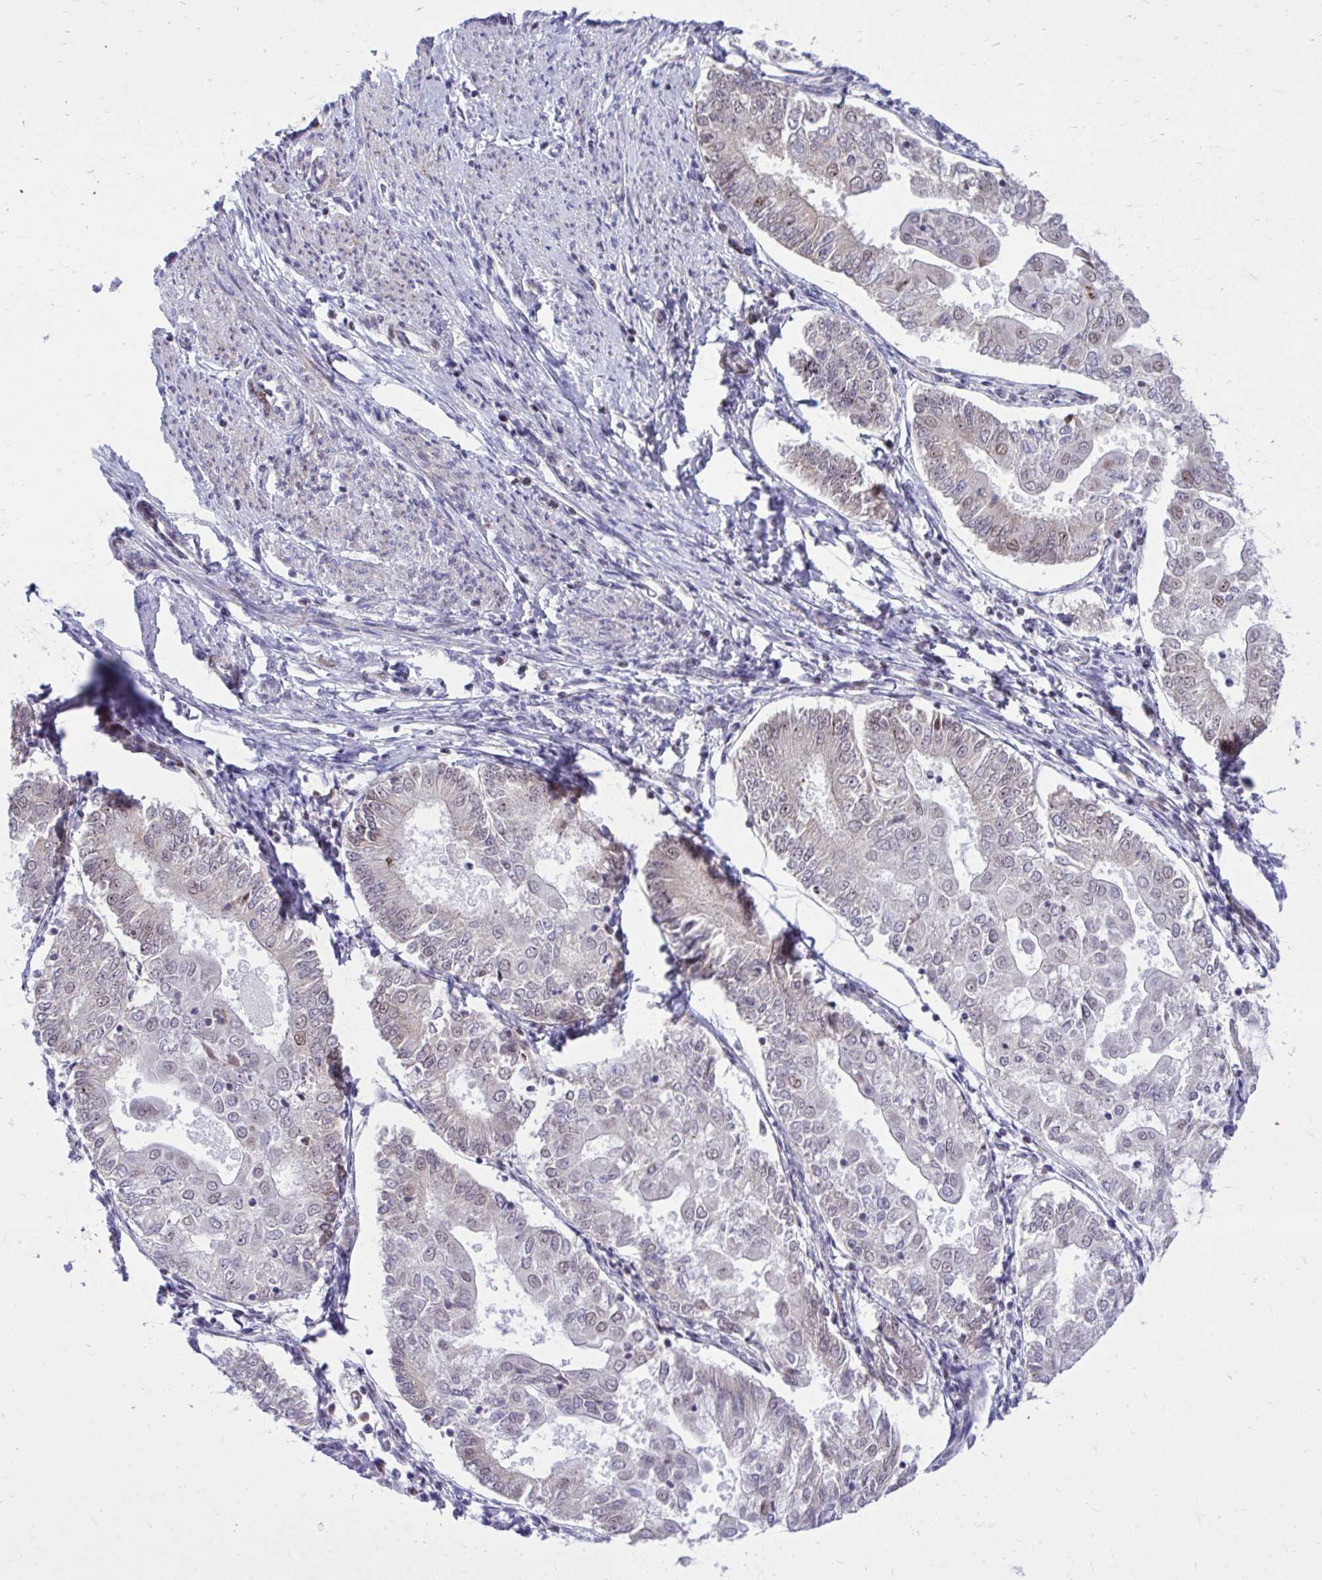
{"staining": {"intensity": "weak", "quantity": "<25%", "location": "nuclear"}, "tissue": "endometrial cancer", "cell_type": "Tumor cells", "image_type": "cancer", "snomed": [{"axis": "morphology", "description": "Adenocarcinoma, NOS"}, {"axis": "topography", "description": "Endometrium"}], "caption": "Tumor cells show no significant protein positivity in endometrial cancer (adenocarcinoma).", "gene": "C14orf39", "patient": {"sex": "female", "age": 68}}